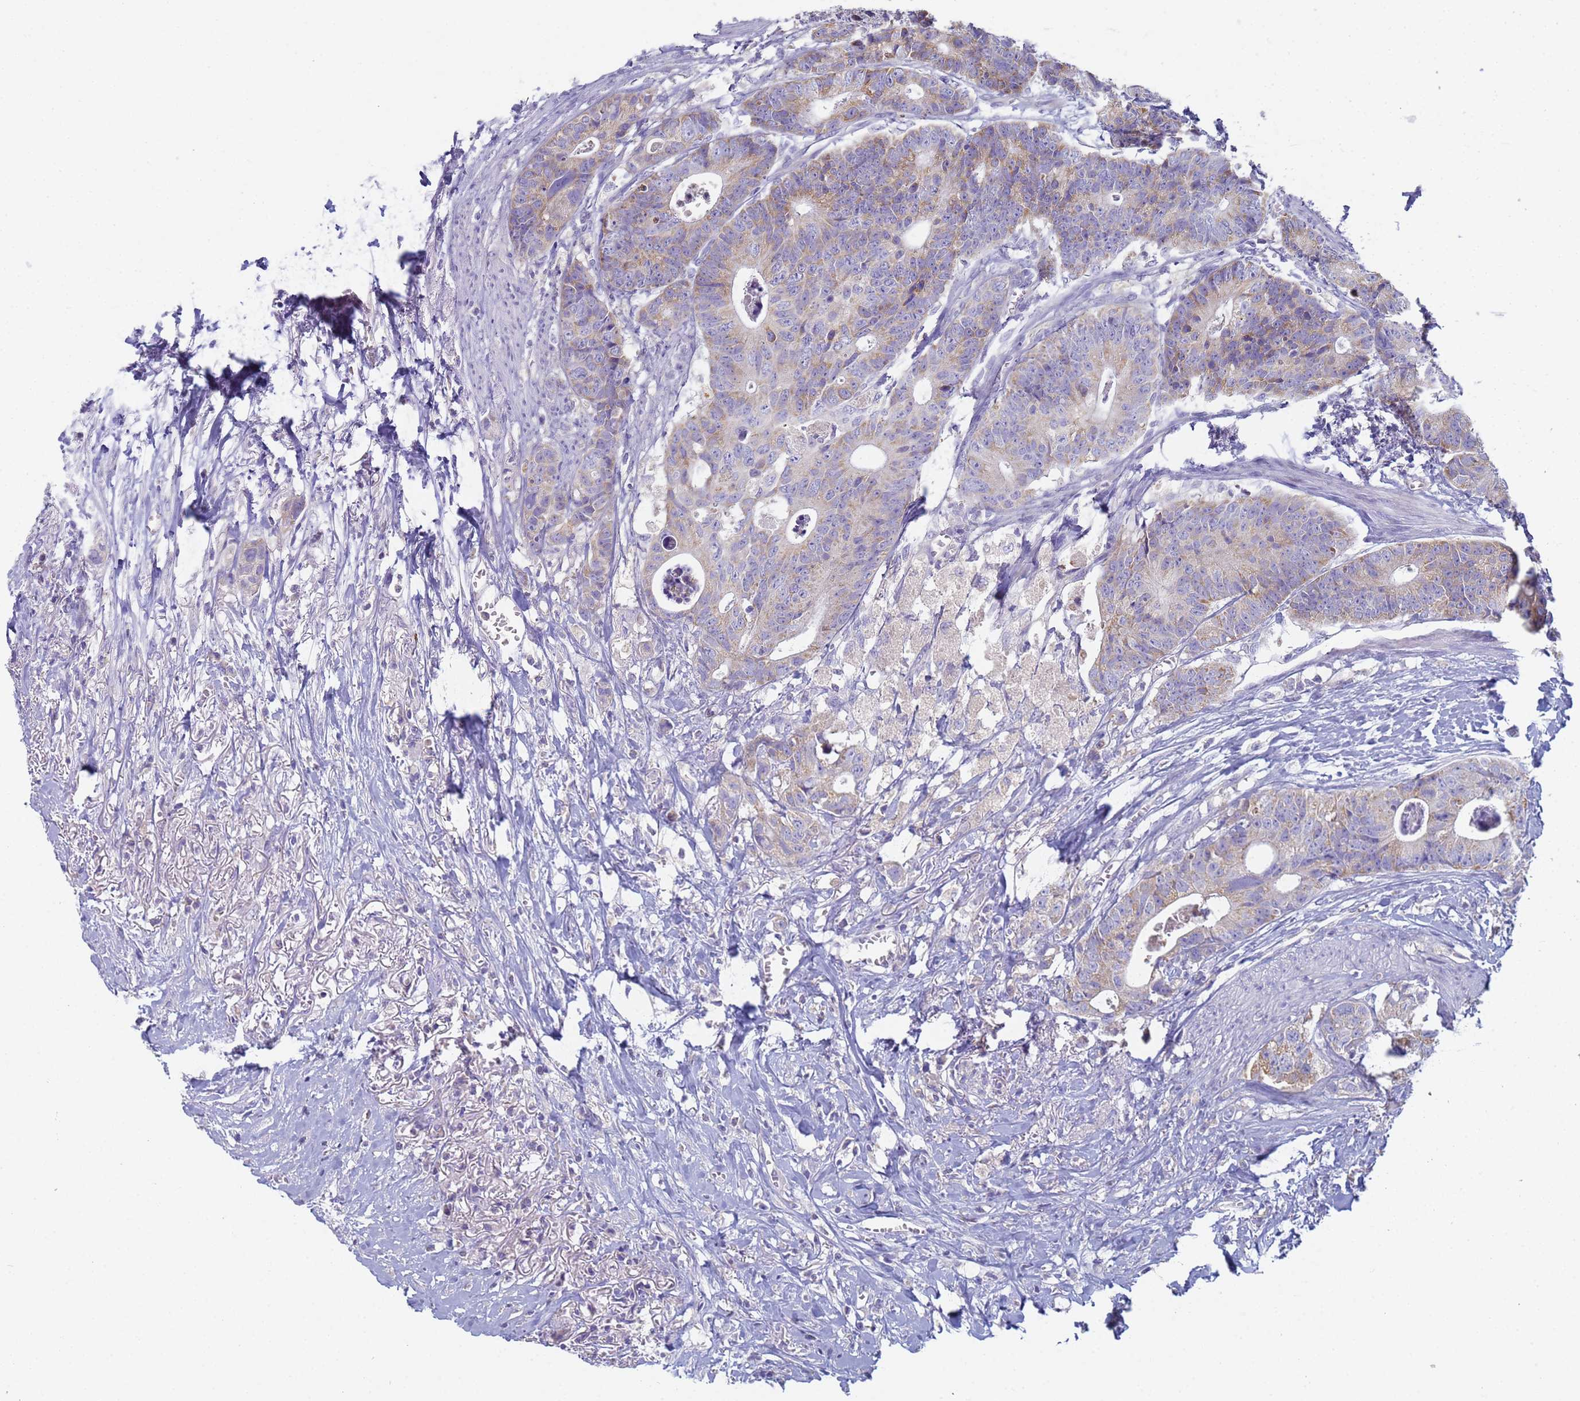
{"staining": {"intensity": "weak", "quantity": "25%-75%", "location": "cytoplasmic/membranous"}, "tissue": "colorectal cancer", "cell_type": "Tumor cells", "image_type": "cancer", "snomed": [{"axis": "morphology", "description": "Adenocarcinoma, NOS"}, {"axis": "topography", "description": "Colon"}], "caption": "A photomicrograph of colorectal cancer (adenocarcinoma) stained for a protein reveals weak cytoplasmic/membranous brown staining in tumor cells.", "gene": "CR1", "patient": {"sex": "female", "age": 57}}